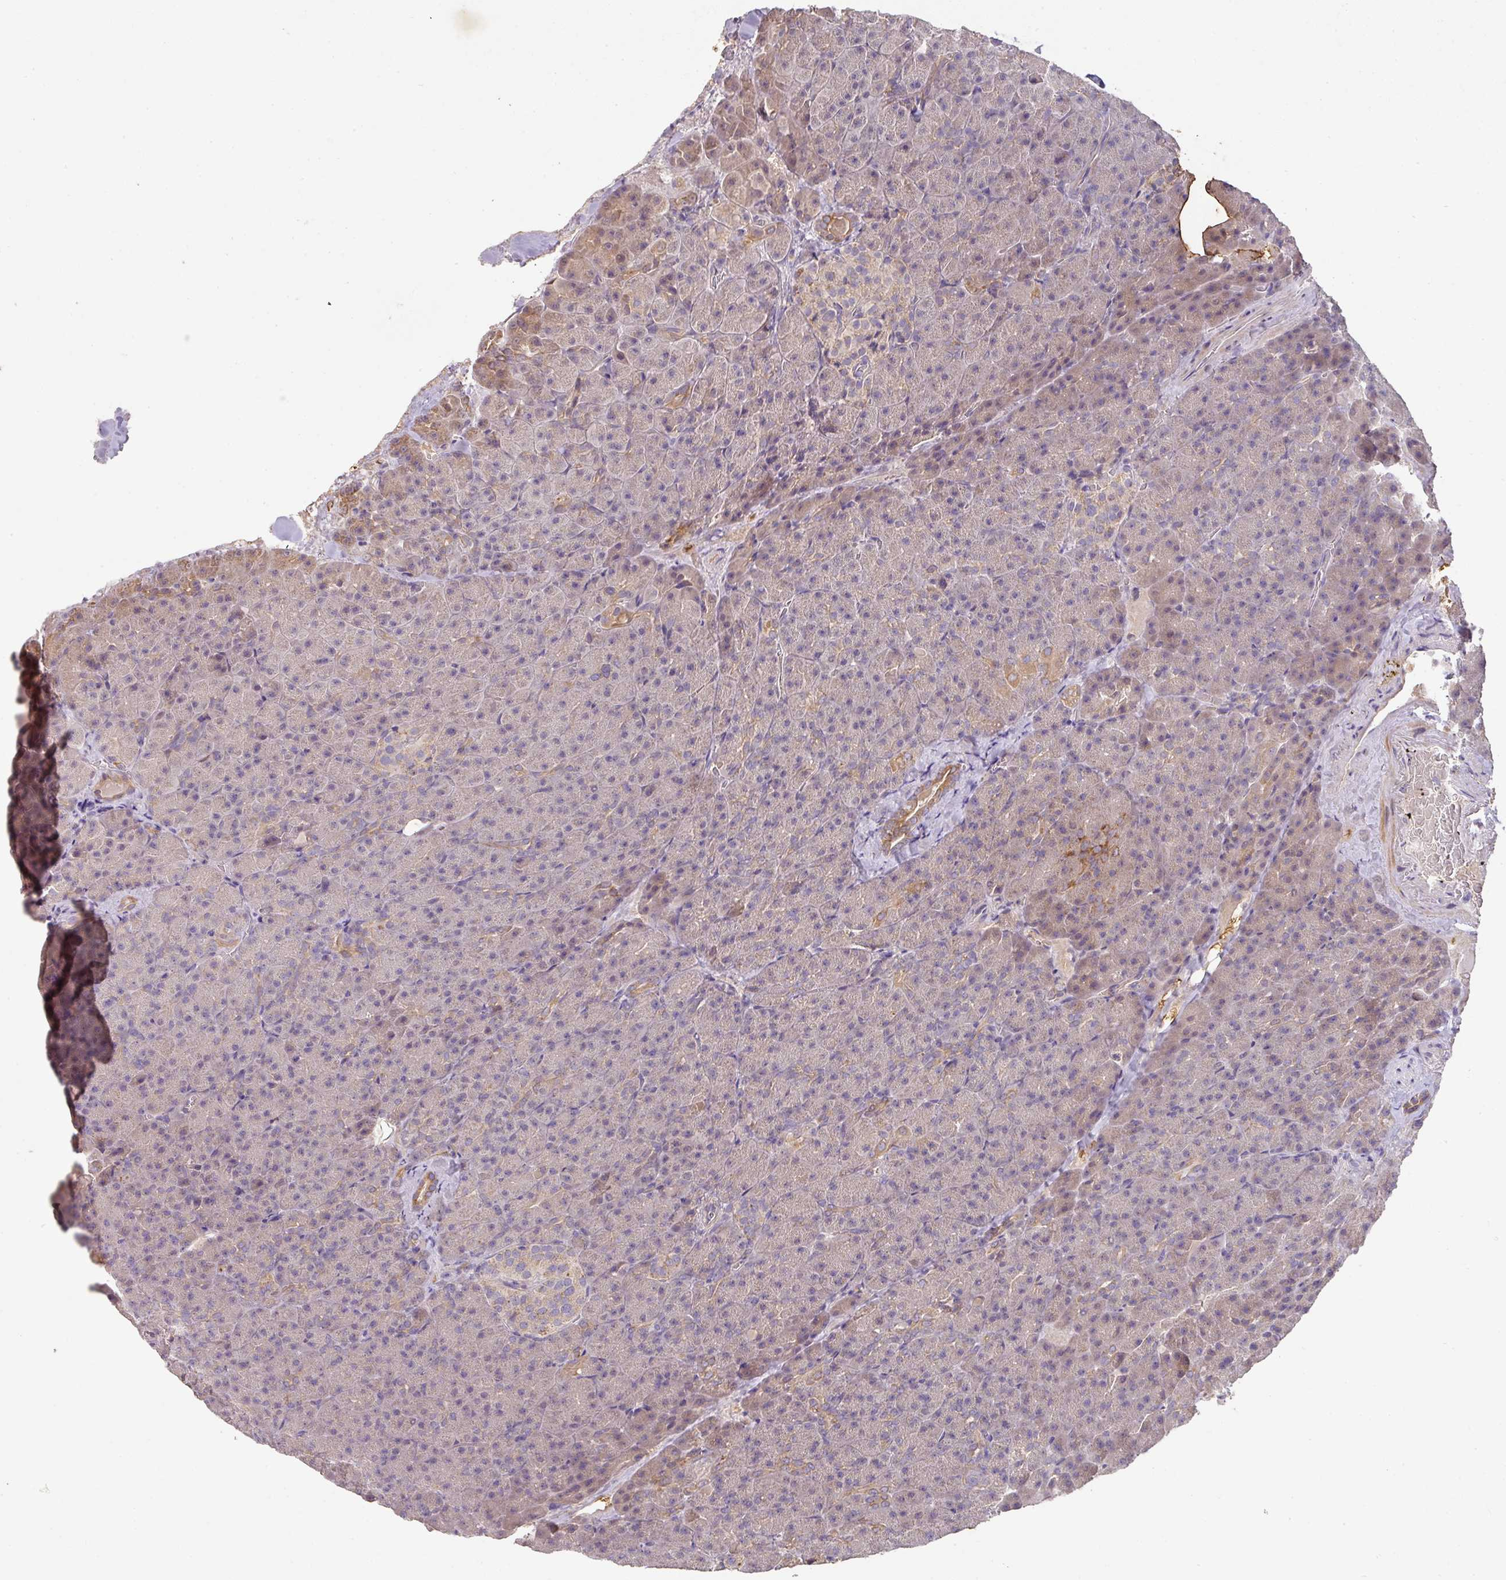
{"staining": {"intensity": "moderate", "quantity": "<25%", "location": "cytoplasmic/membranous"}, "tissue": "pancreas", "cell_type": "Exocrine glandular cells", "image_type": "normal", "snomed": [{"axis": "morphology", "description": "Normal tissue, NOS"}, {"axis": "topography", "description": "Pancreas"}], "caption": "A brown stain labels moderate cytoplasmic/membranous positivity of a protein in exocrine glandular cells of benign pancreas. The protein of interest is shown in brown color, while the nuclei are stained blue.", "gene": "ZNF266", "patient": {"sex": "female", "age": 74}}